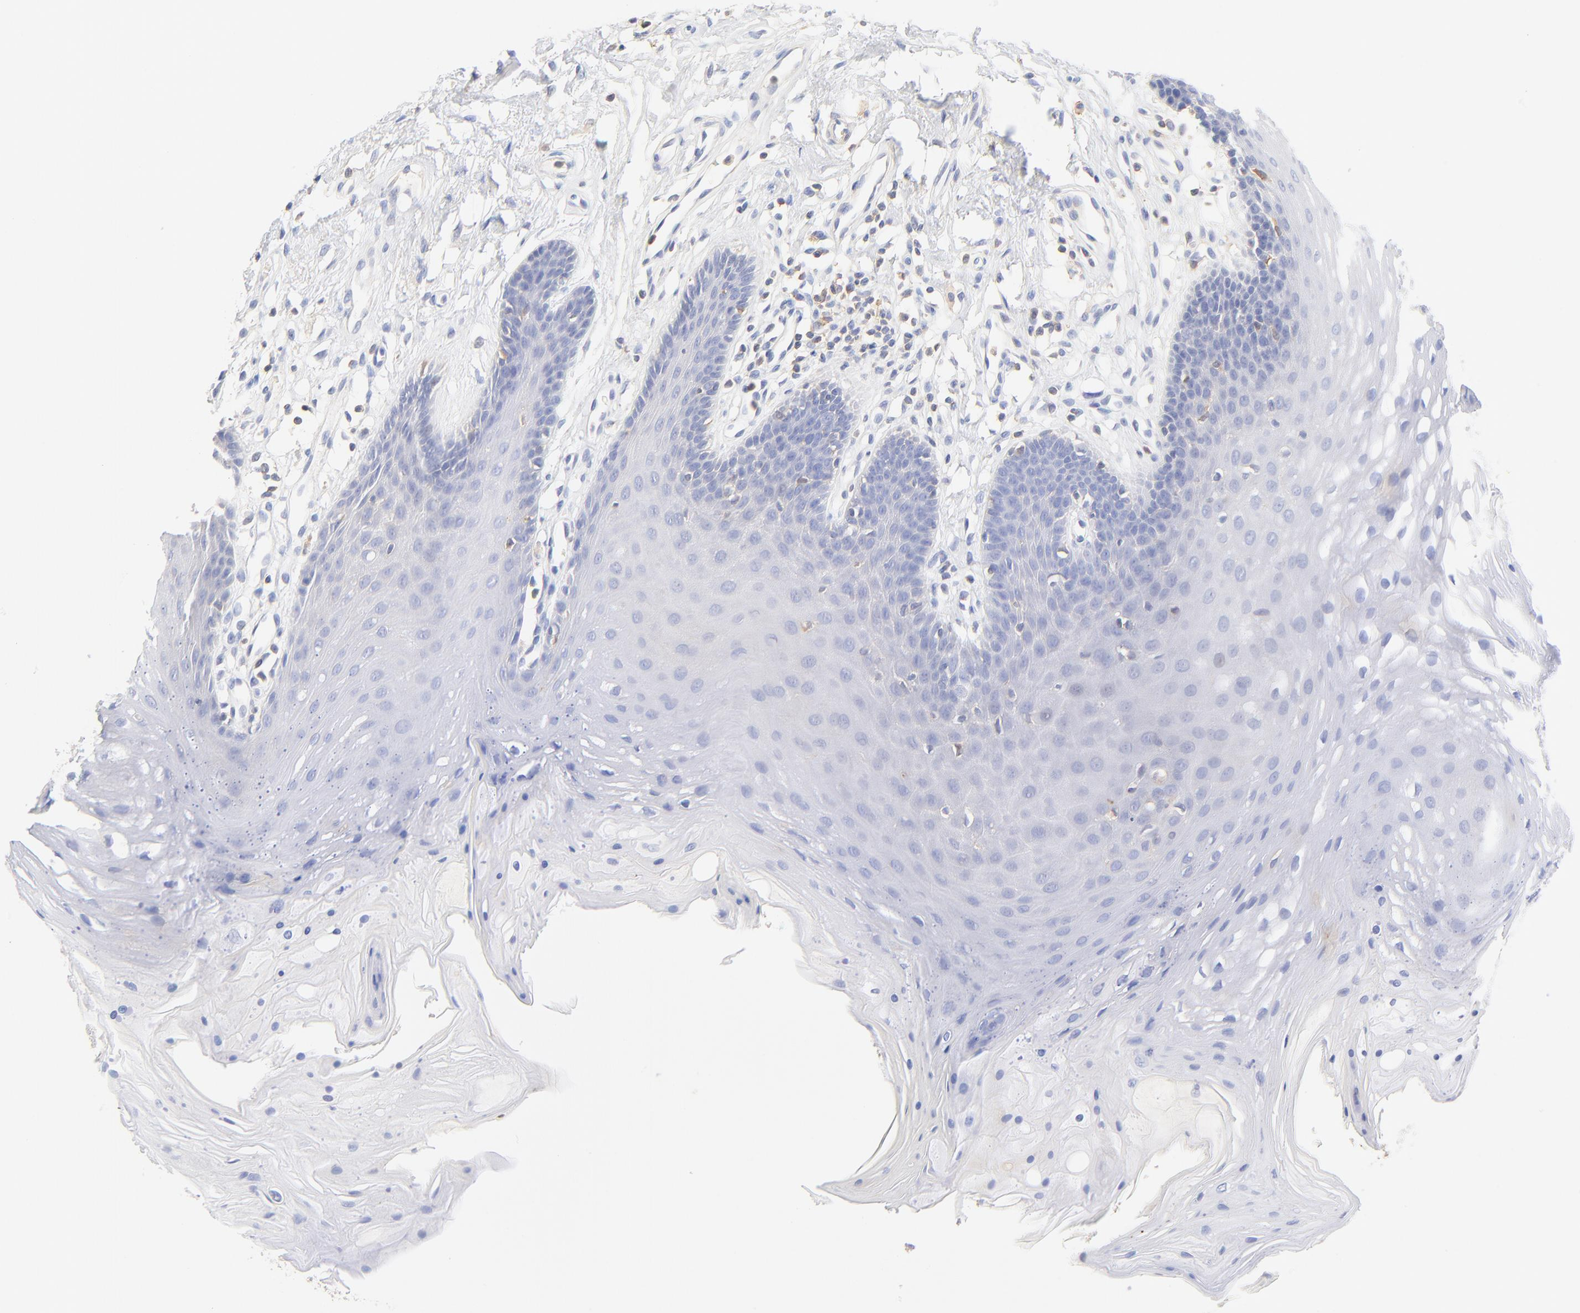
{"staining": {"intensity": "negative", "quantity": "none", "location": "none"}, "tissue": "oral mucosa", "cell_type": "Squamous epithelial cells", "image_type": "normal", "snomed": [{"axis": "morphology", "description": "Normal tissue, NOS"}, {"axis": "topography", "description": "Oral tissue"}], "caption": "This is an IHC micrograph of normal human oral mucosa. There is no staining in squamous epithelial cells.", "gene": "MDGA2", "patient": {"sex": "male", "age": 62}}